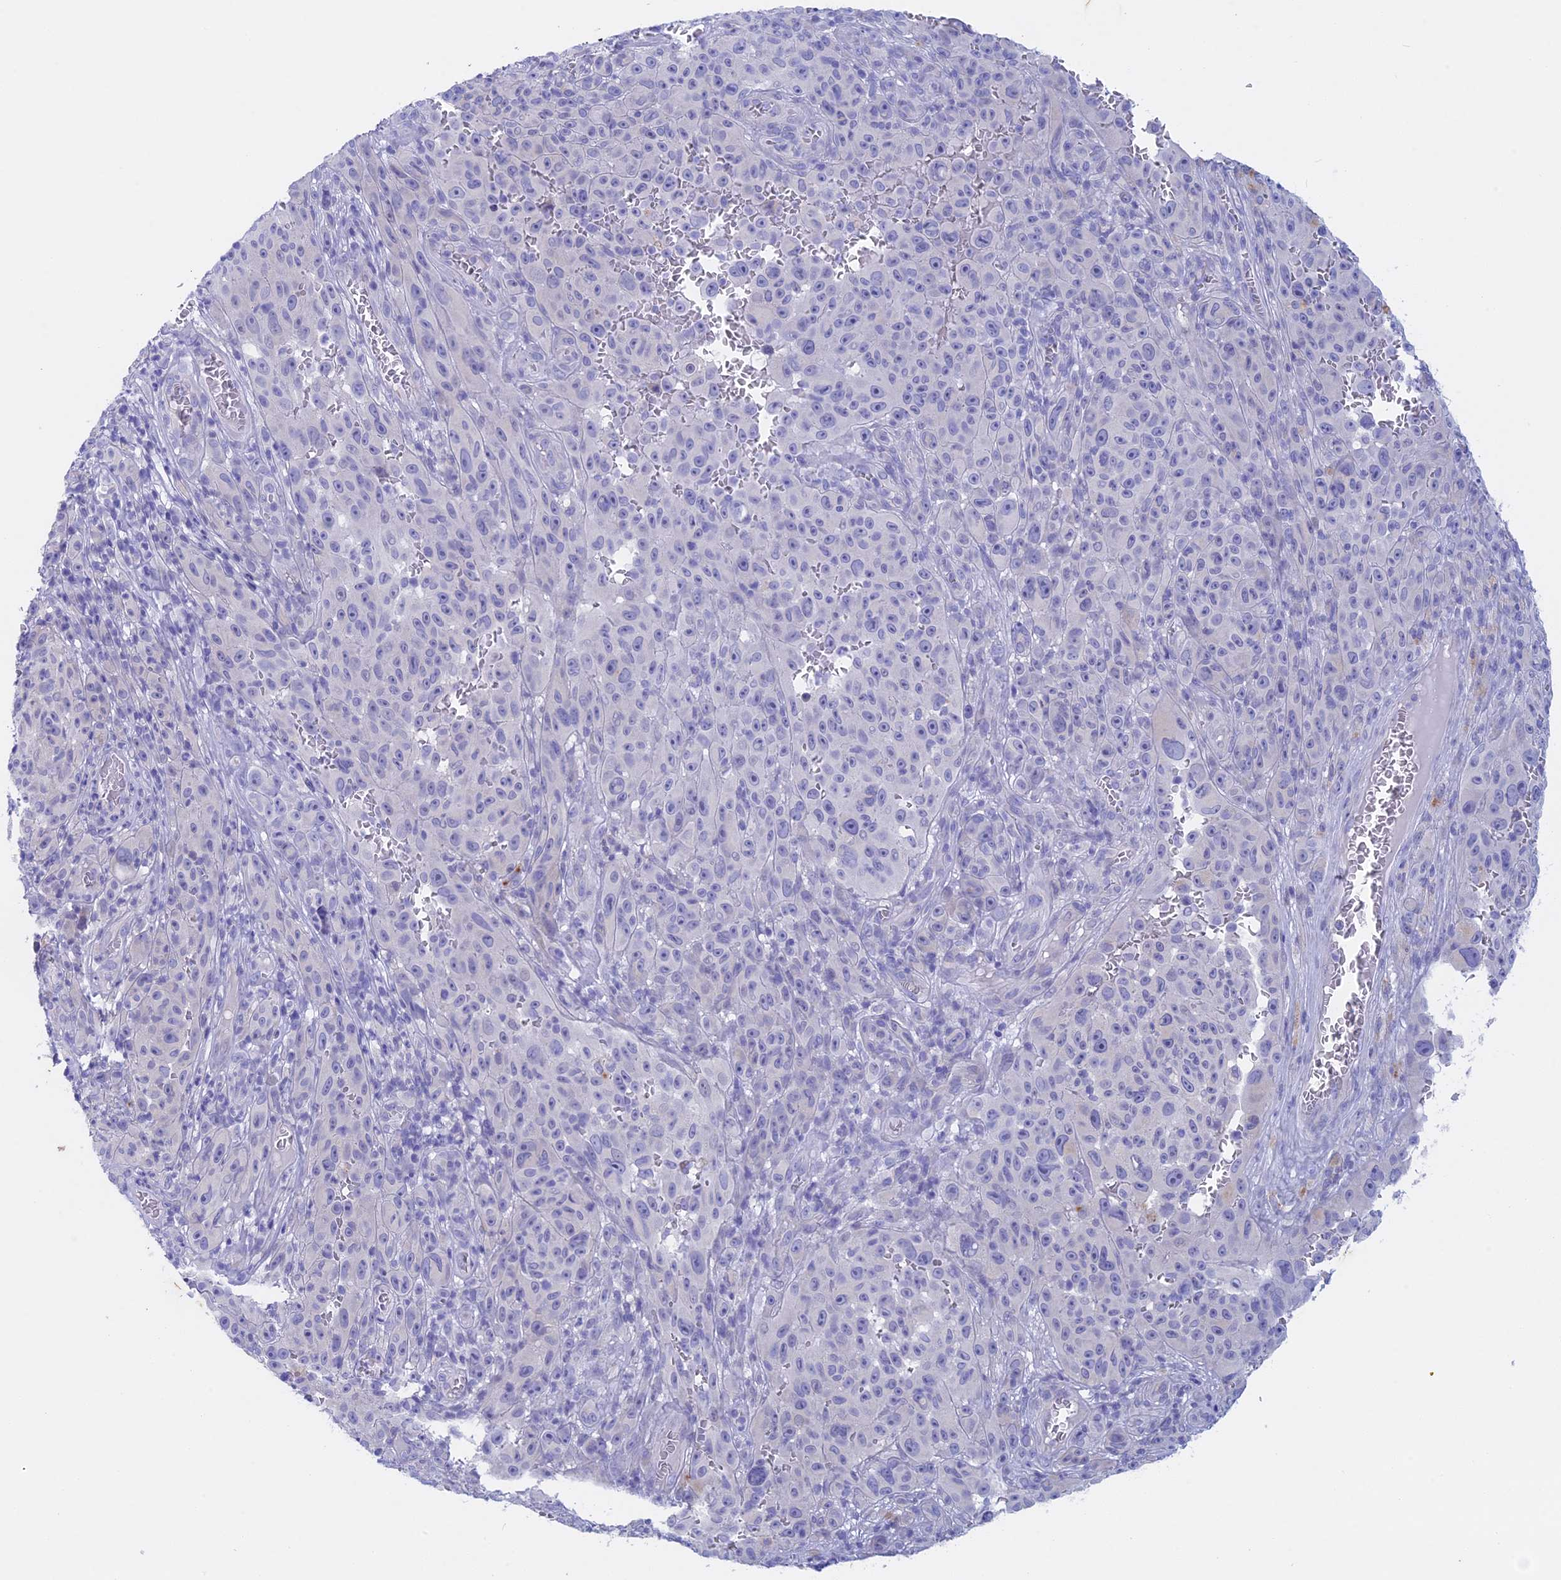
{"staining": {"intensity": "negative", "quantity": "none", "location": "none"}, "tissue": "melanoma", "cell_type": "Tumor cells", "image_type": "cancer", "snomed": [{"axis": "morphology", "description": "Malignant melanoma, NOS"}, {"axis": "topography", "description": "Skin"}], "caption": "Tumor cells are negative for brown protein staining in malignant melanoma.", "gene": "BTBD19", "patient": {"sex": "female", "age": 82}}